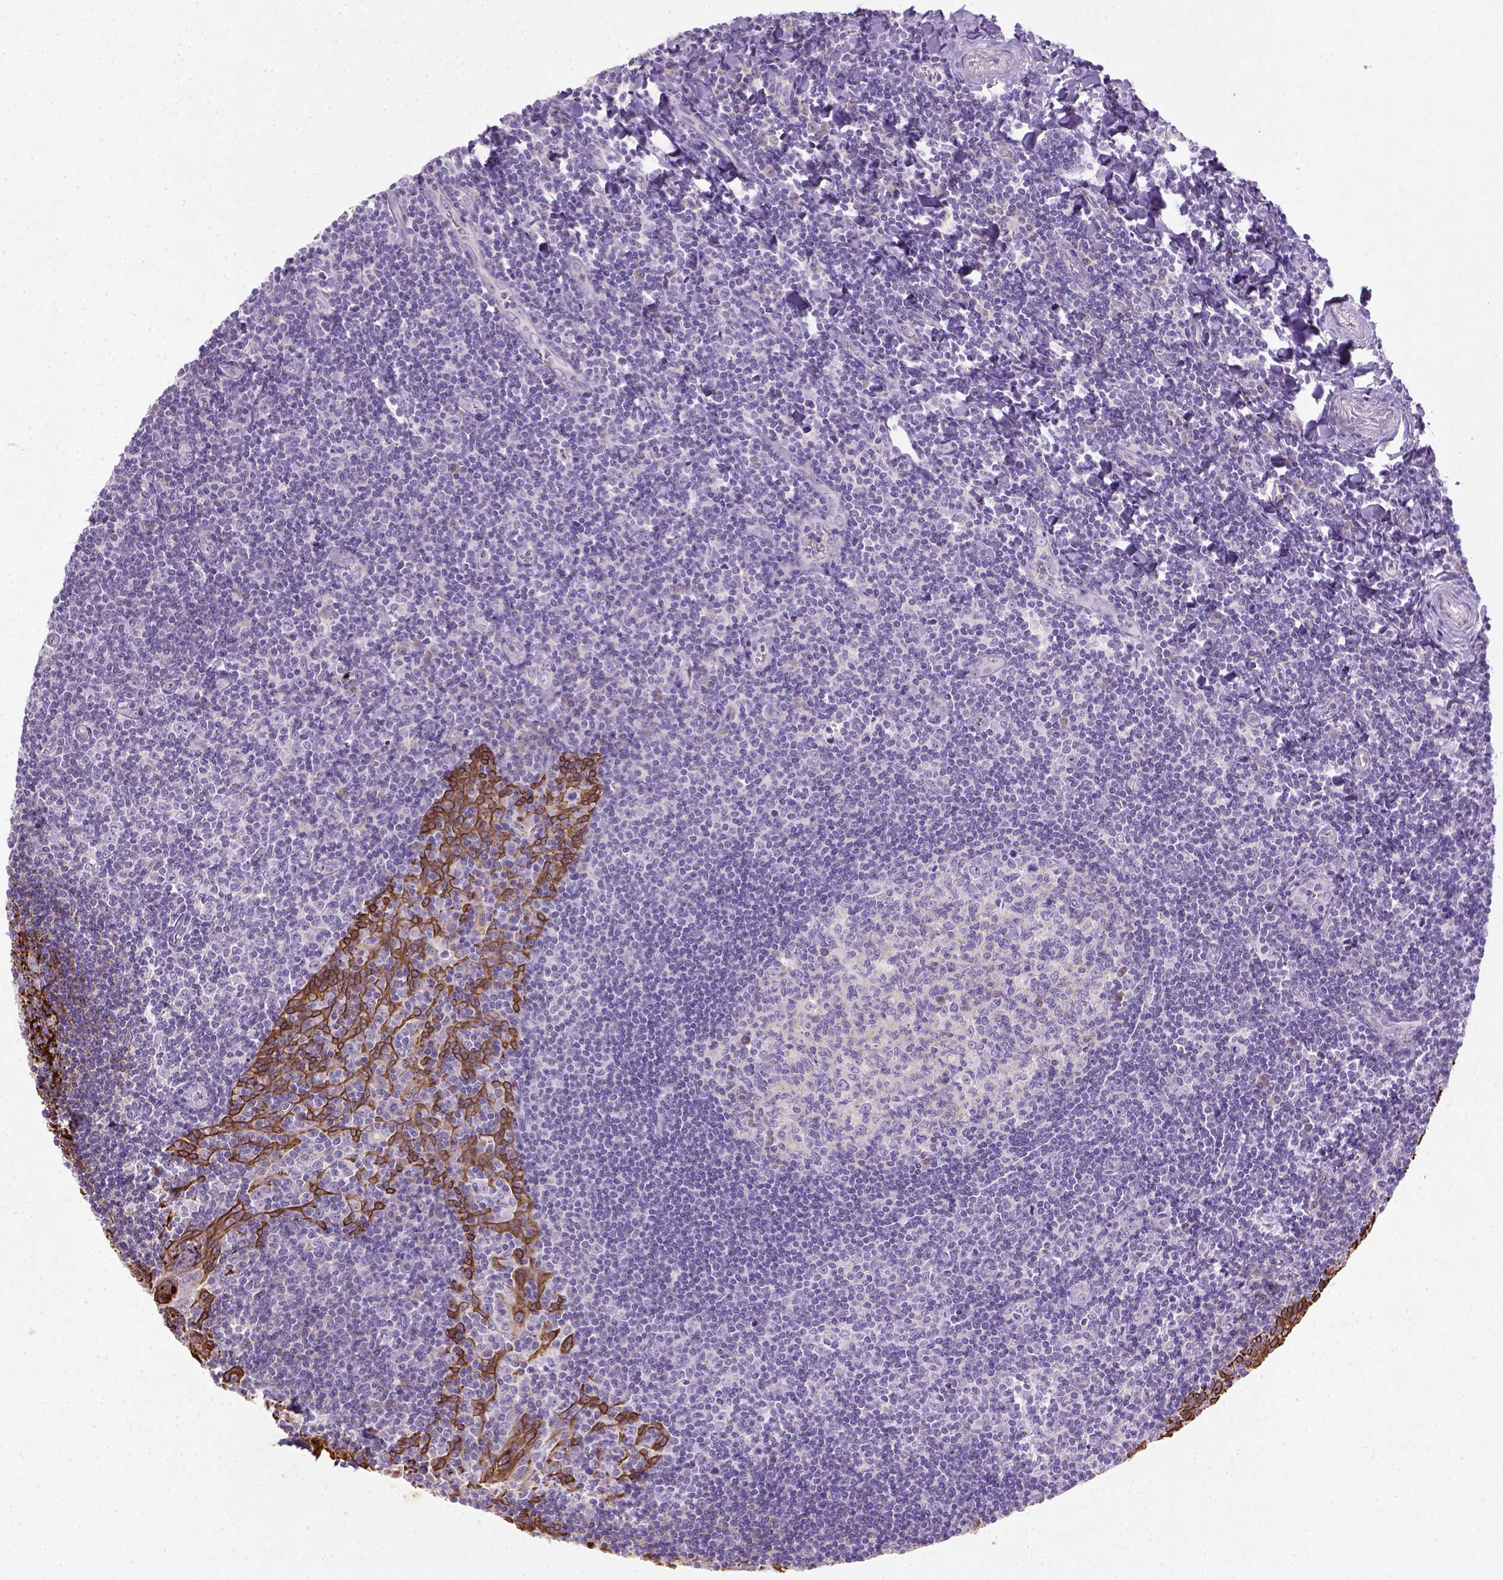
{"staining": {"intensity": "negative", "quantity": "none", "location": "none"}, "tissue": "tonsil", "cell_type": "Germinal center cells", "image_type": "normal", "snomed": [{"axis": "morphology", "description": "Normal tissue, NOS"}, {"axis": "morphology", "description": "Inflammation, NOS"}, {"axis": "topography", "description": "Tonsil"}], "caption": "This is an IHC histopathology image of benign human tonsil. There is no positivity in germinal center cells.", "gene": "NUDT2", "patient": {"sex": "female", "age": 31}}